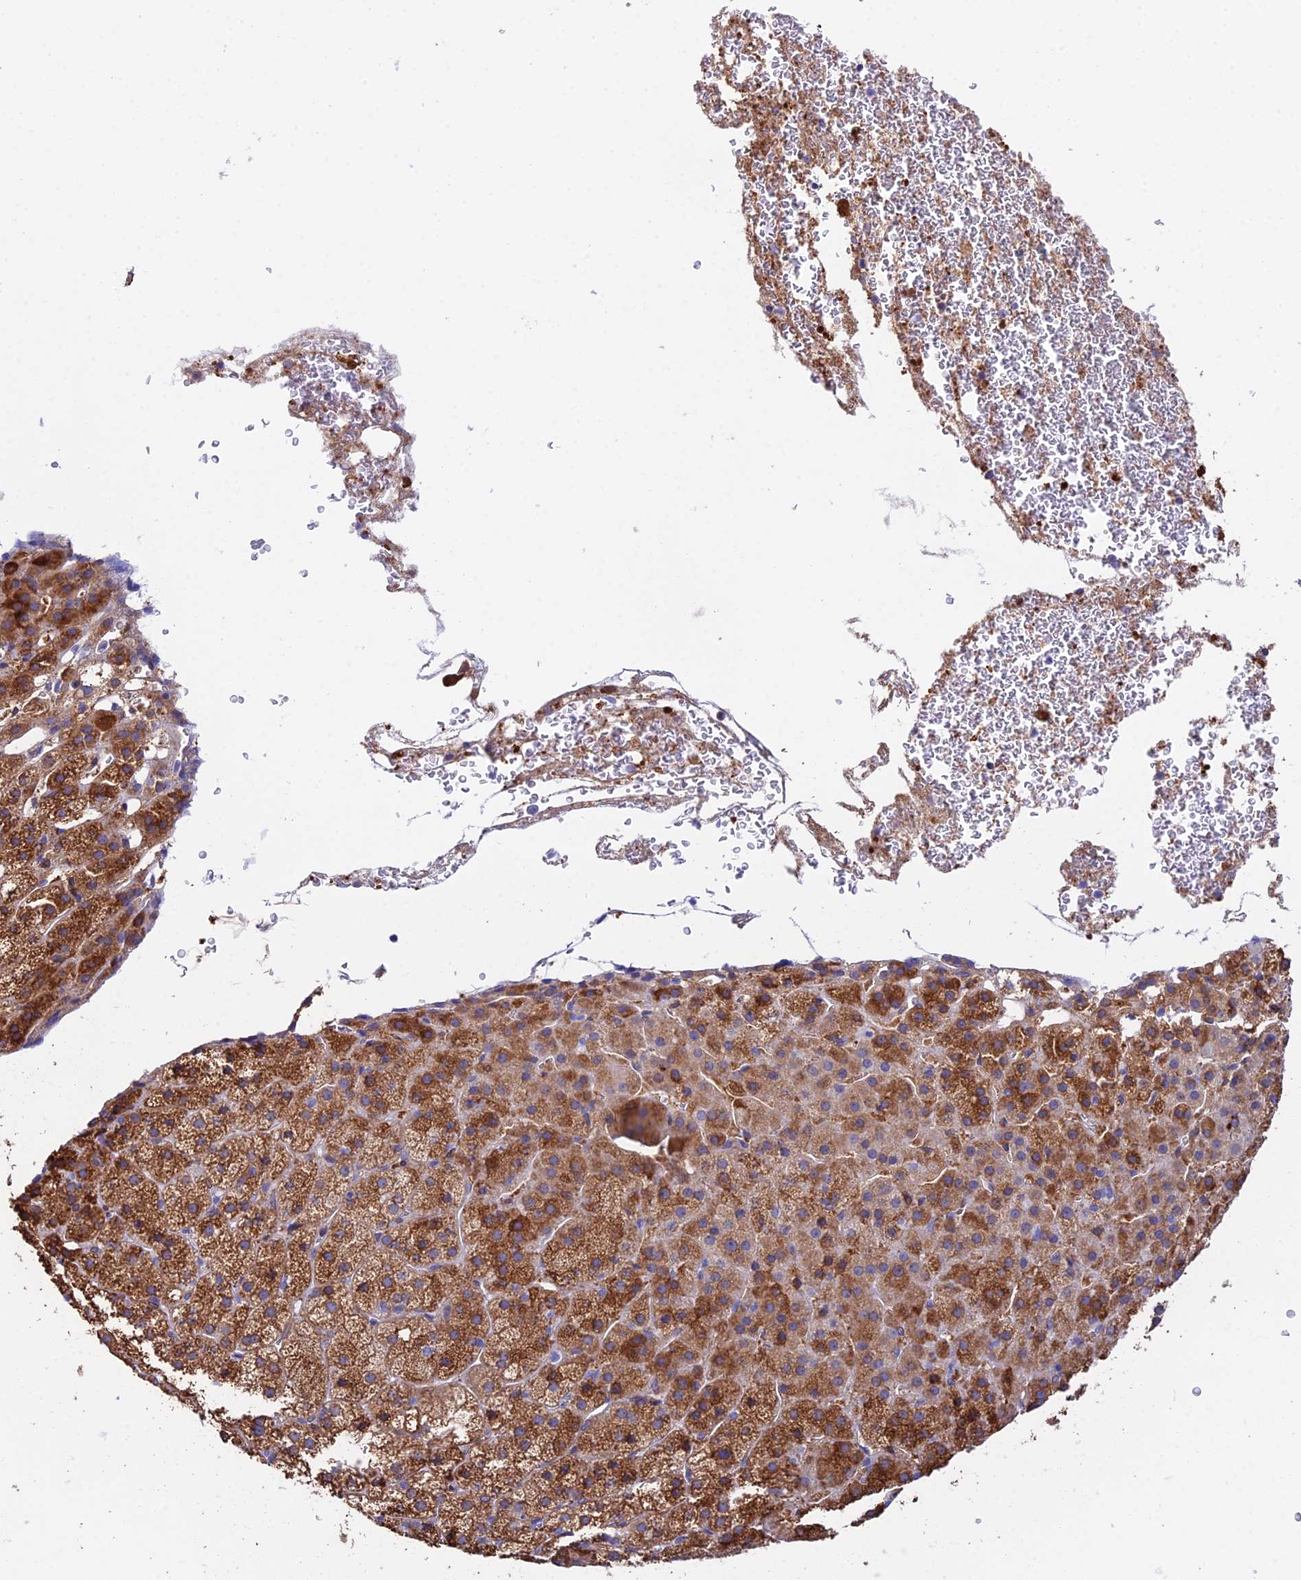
{"staining": {"intensity": "strong", "quantity": "25%-75%", "location": "cytoplasmic/membranous"}, "tissue": "adrenal gland", "cell_type": "Glandular cells", "image_type": "normal", "snomed": [{"axis": "morphology", "description": "Normal tissue, NOS"}, {"axis": "topography", "description": "Adrenal gland"}], "caption": "Human adrenal gland stained with a protein marker displays strong staining in glandular cells.", "gene": "MXRA7", "patient": {"sex": "female", "age": 57}}